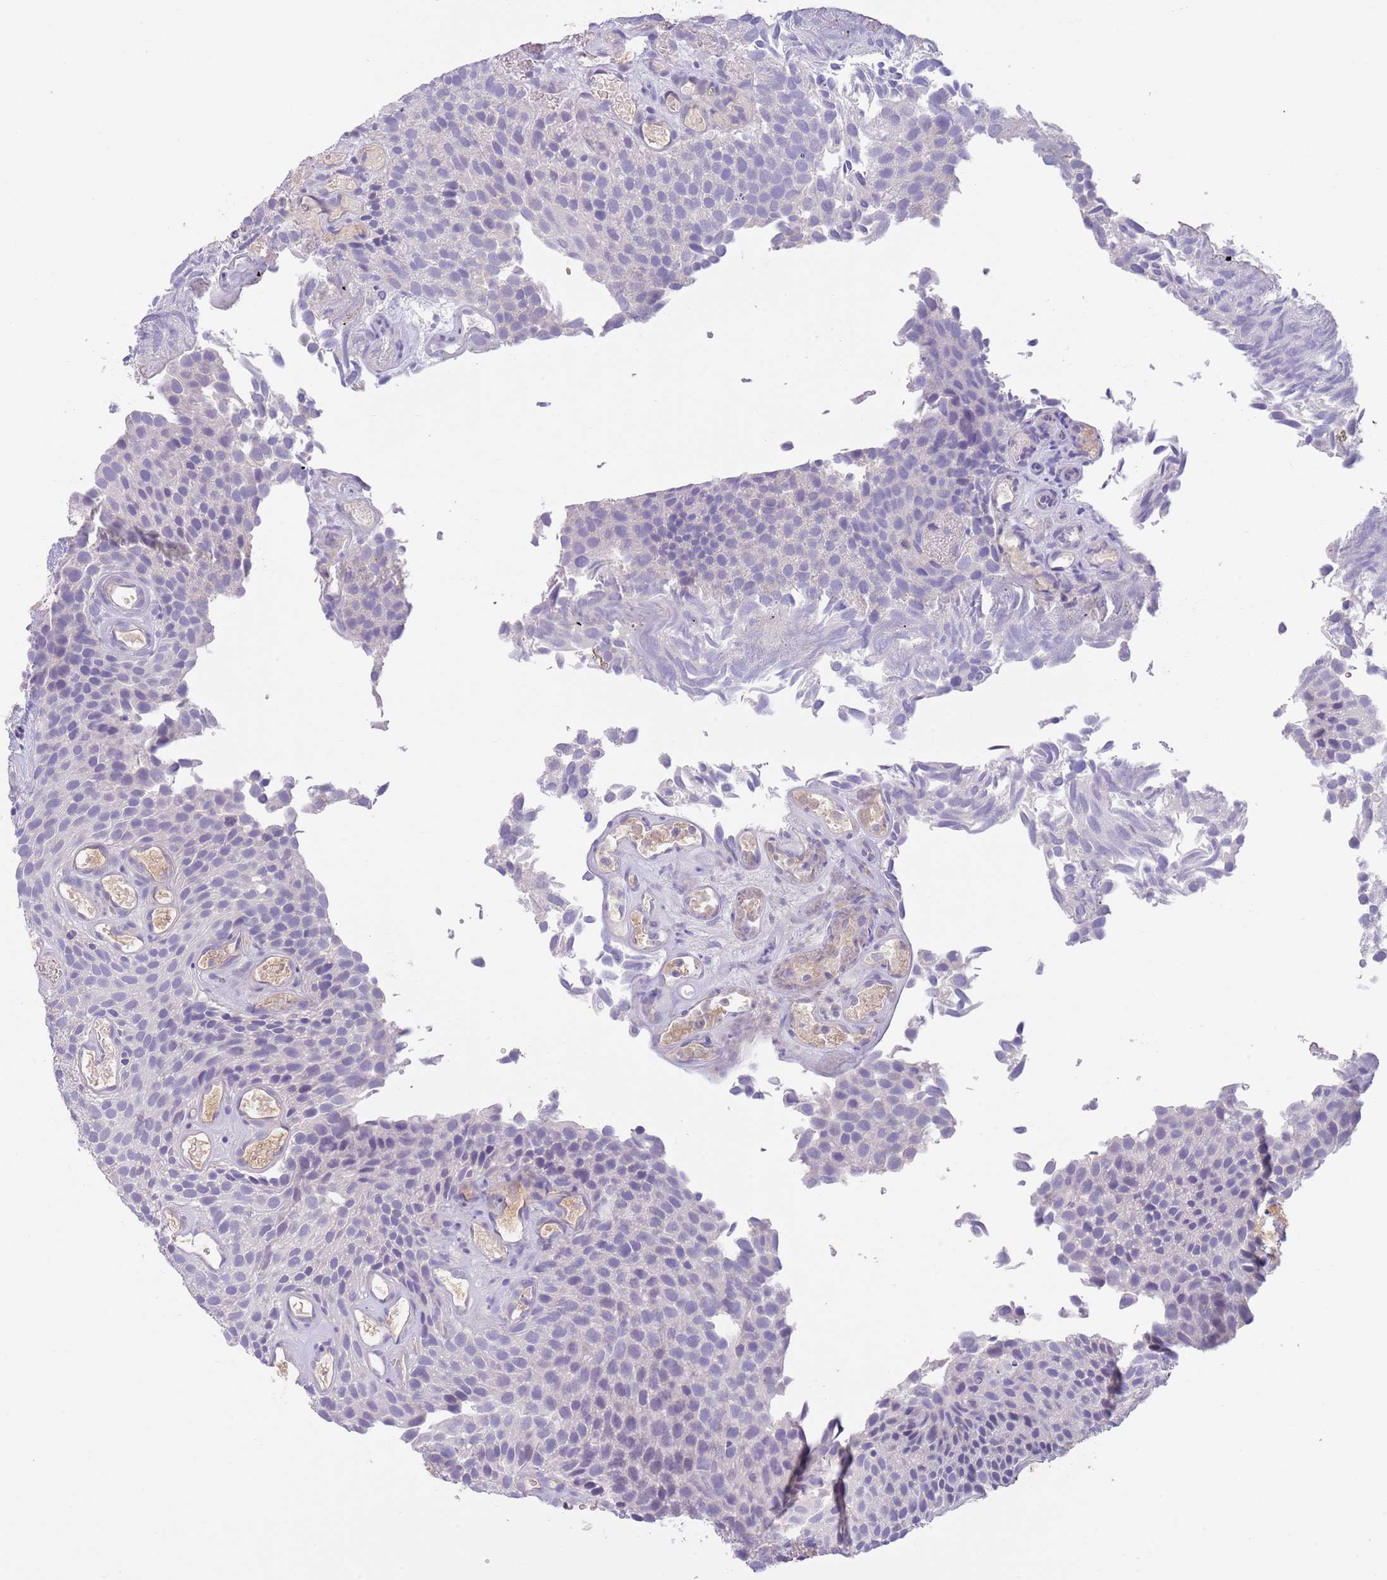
{"staining": {"intensity": "negative", "quantity": "none", "location": "none"}, "tissue": "urothelial cancer", "cell_type": "Tumor cells", "image_type": "cancer", "snomed": [{"axis": "morphology", "description": "Urothelial carcinoma, Low grade"}, {"axis": "topography", "description": "Urinary bladder"}], "caption": "Histopathology image shows no protein expression in tumor cells of urothelial carcinoma (low-grade) tissue.", "gene": "IGFL4", "patient": {"sex": "male", "age": 89}}